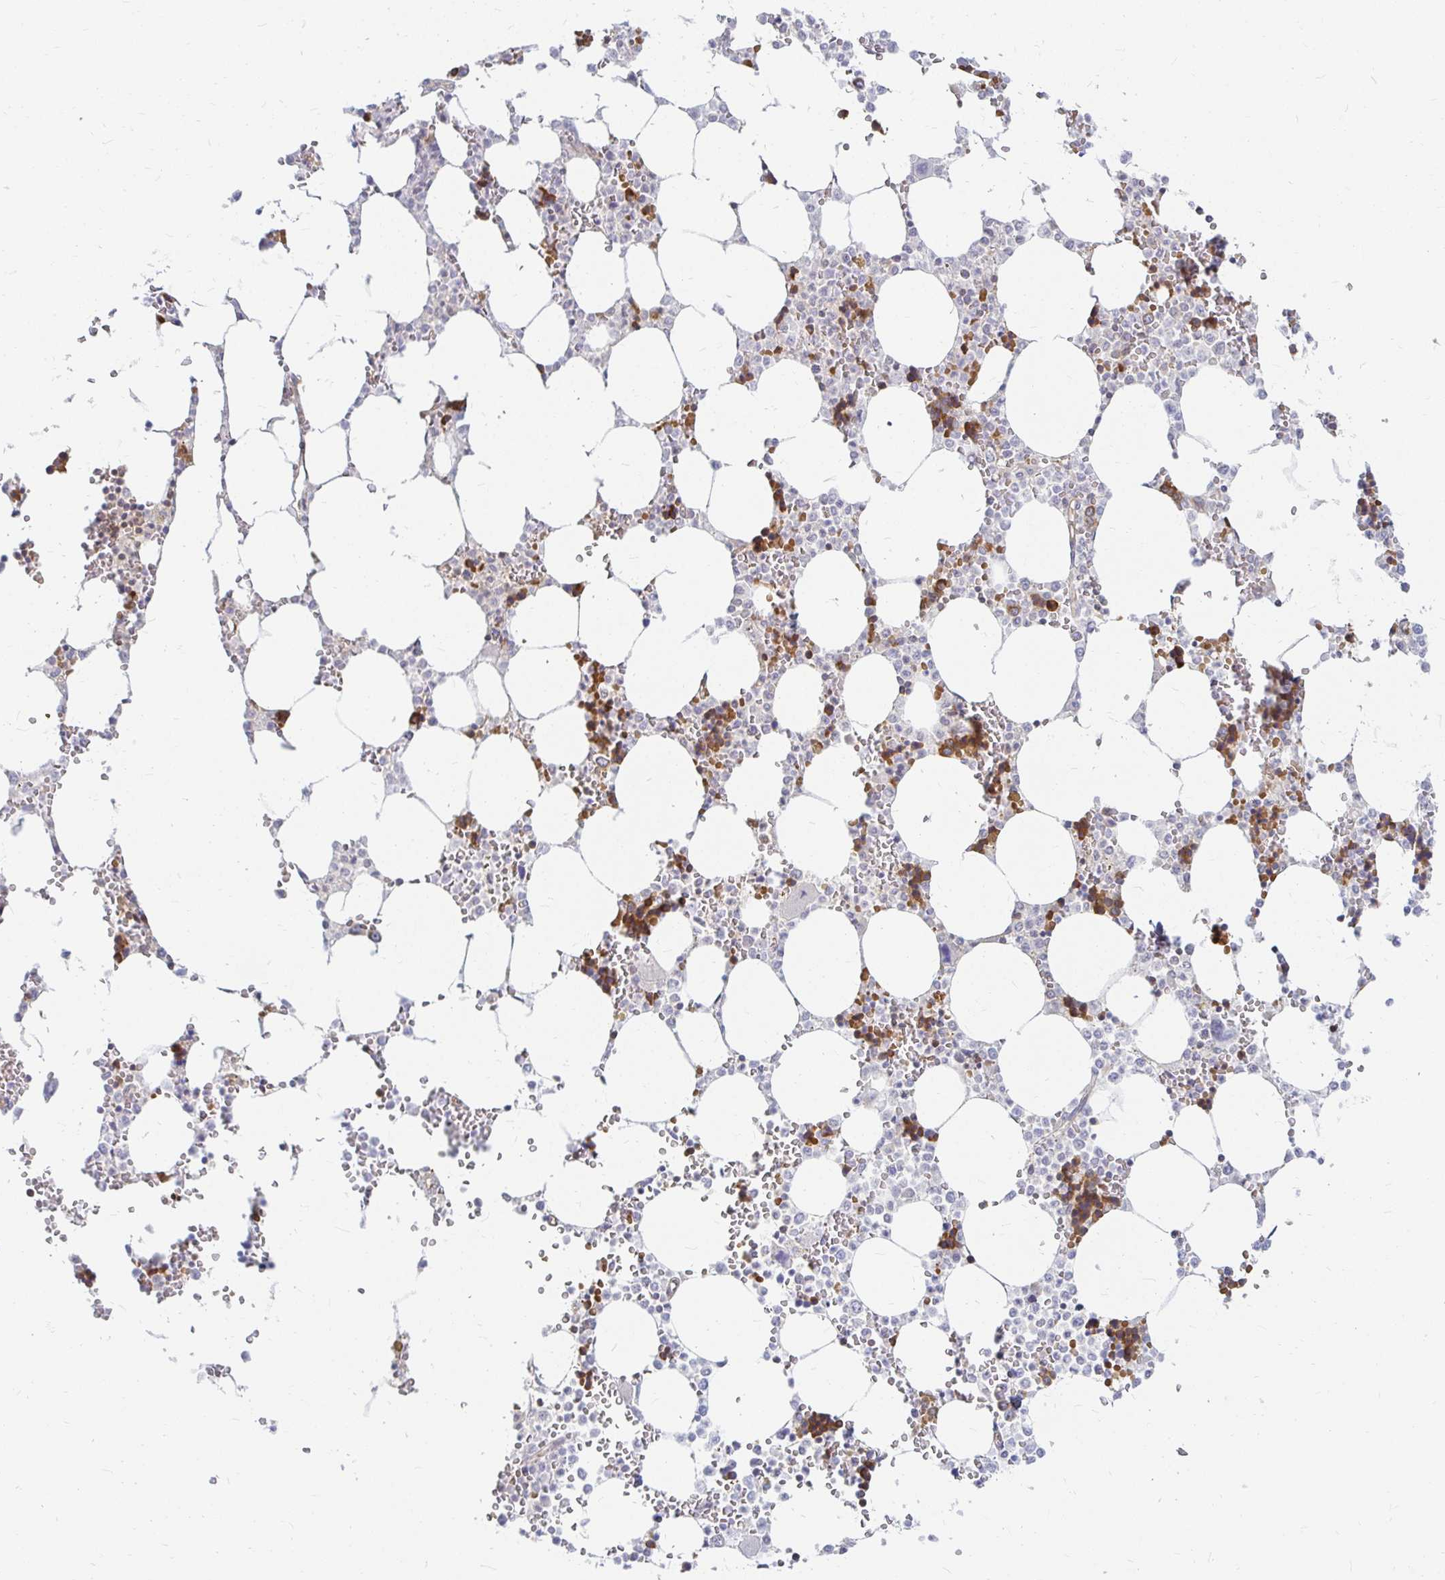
{"staining": {"intensity": "strong", "quantity": "<25%", "location": "cytoplasmic/membranous"}, "tissue": "bone marrow", "cell_type": "Hematopoietic cells", "image_type": "normal", "snomed": [{"axis": "morphology", "description": "Normal tissue, NOS"}, {"axis": "topography", "description": "Bone marrow"}], "caption": "Immunohistochemical staining of benign human bone marrow exhibits strong cytoplasmic/membranous protein staining in approximately <25% of hematopoietic cells. (IHC, brightfield microscopy, high magnification).", "gene": "CAST", "patient": {"sex": "male", "age": 64}}